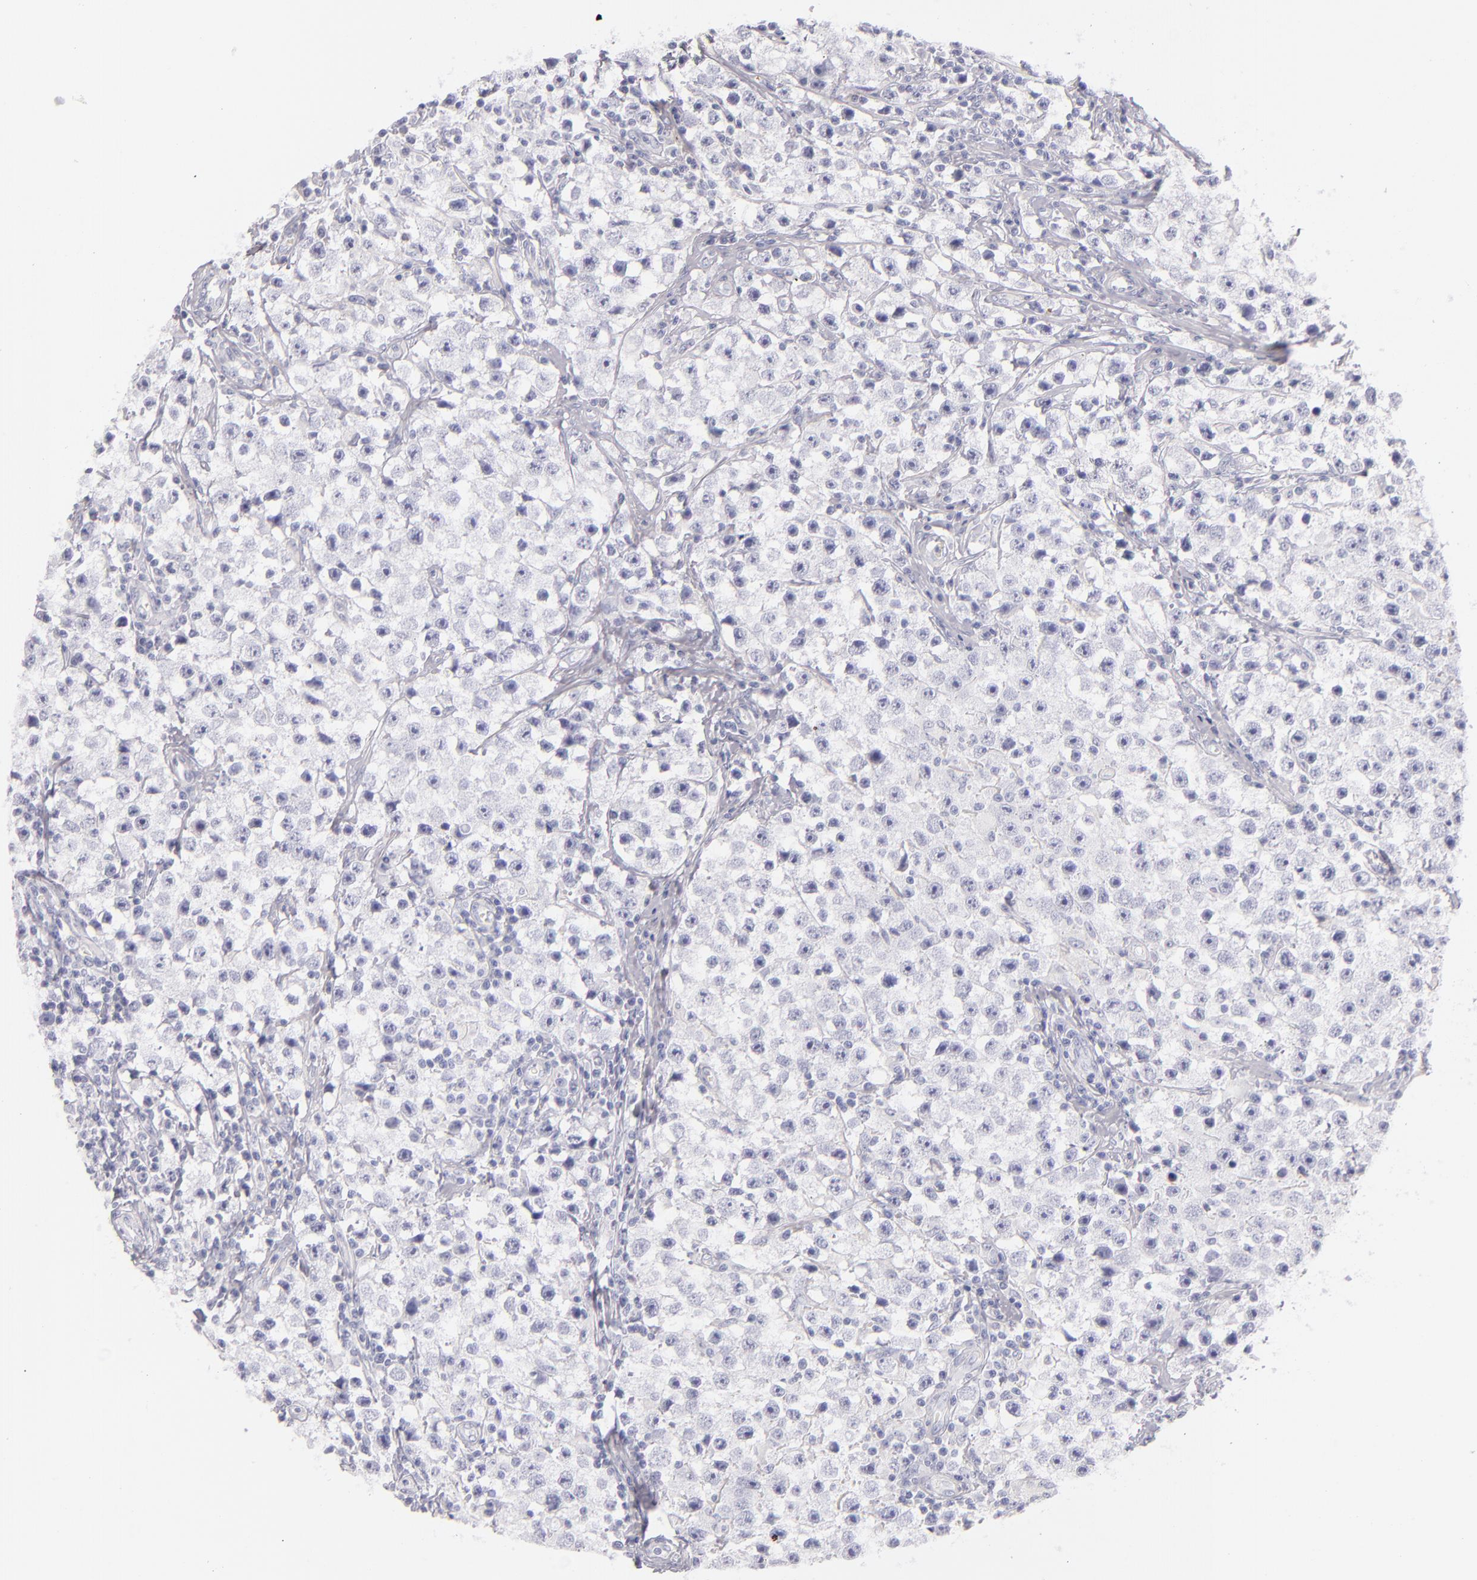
{"staining": {"intensity": "negative", "quantity": "none", "location": "none"}, "tissue": "testis cancer", "cell_type": "Tumor cells", "image_type": "cancer", "snomed": [{"axis": "morphology", "description": "Seminoma, NOS"}, {"axis": "topography", "description": "Testis"}], "caption": "This histopathology image is of testis seminoma stained with immunohistochemistry to label a protein in brown with the nuclei are counter-stained blue. There is no positivity in tumor cells. (Stains: DAB (3,3'-diaminobenzidine) immunohistochemistry with hematoxylin counter stain, Microscopy: brightfield microscopy at high magnification).", "gene": "FABP1", "patient": {"sex": "male", "age": 35}}